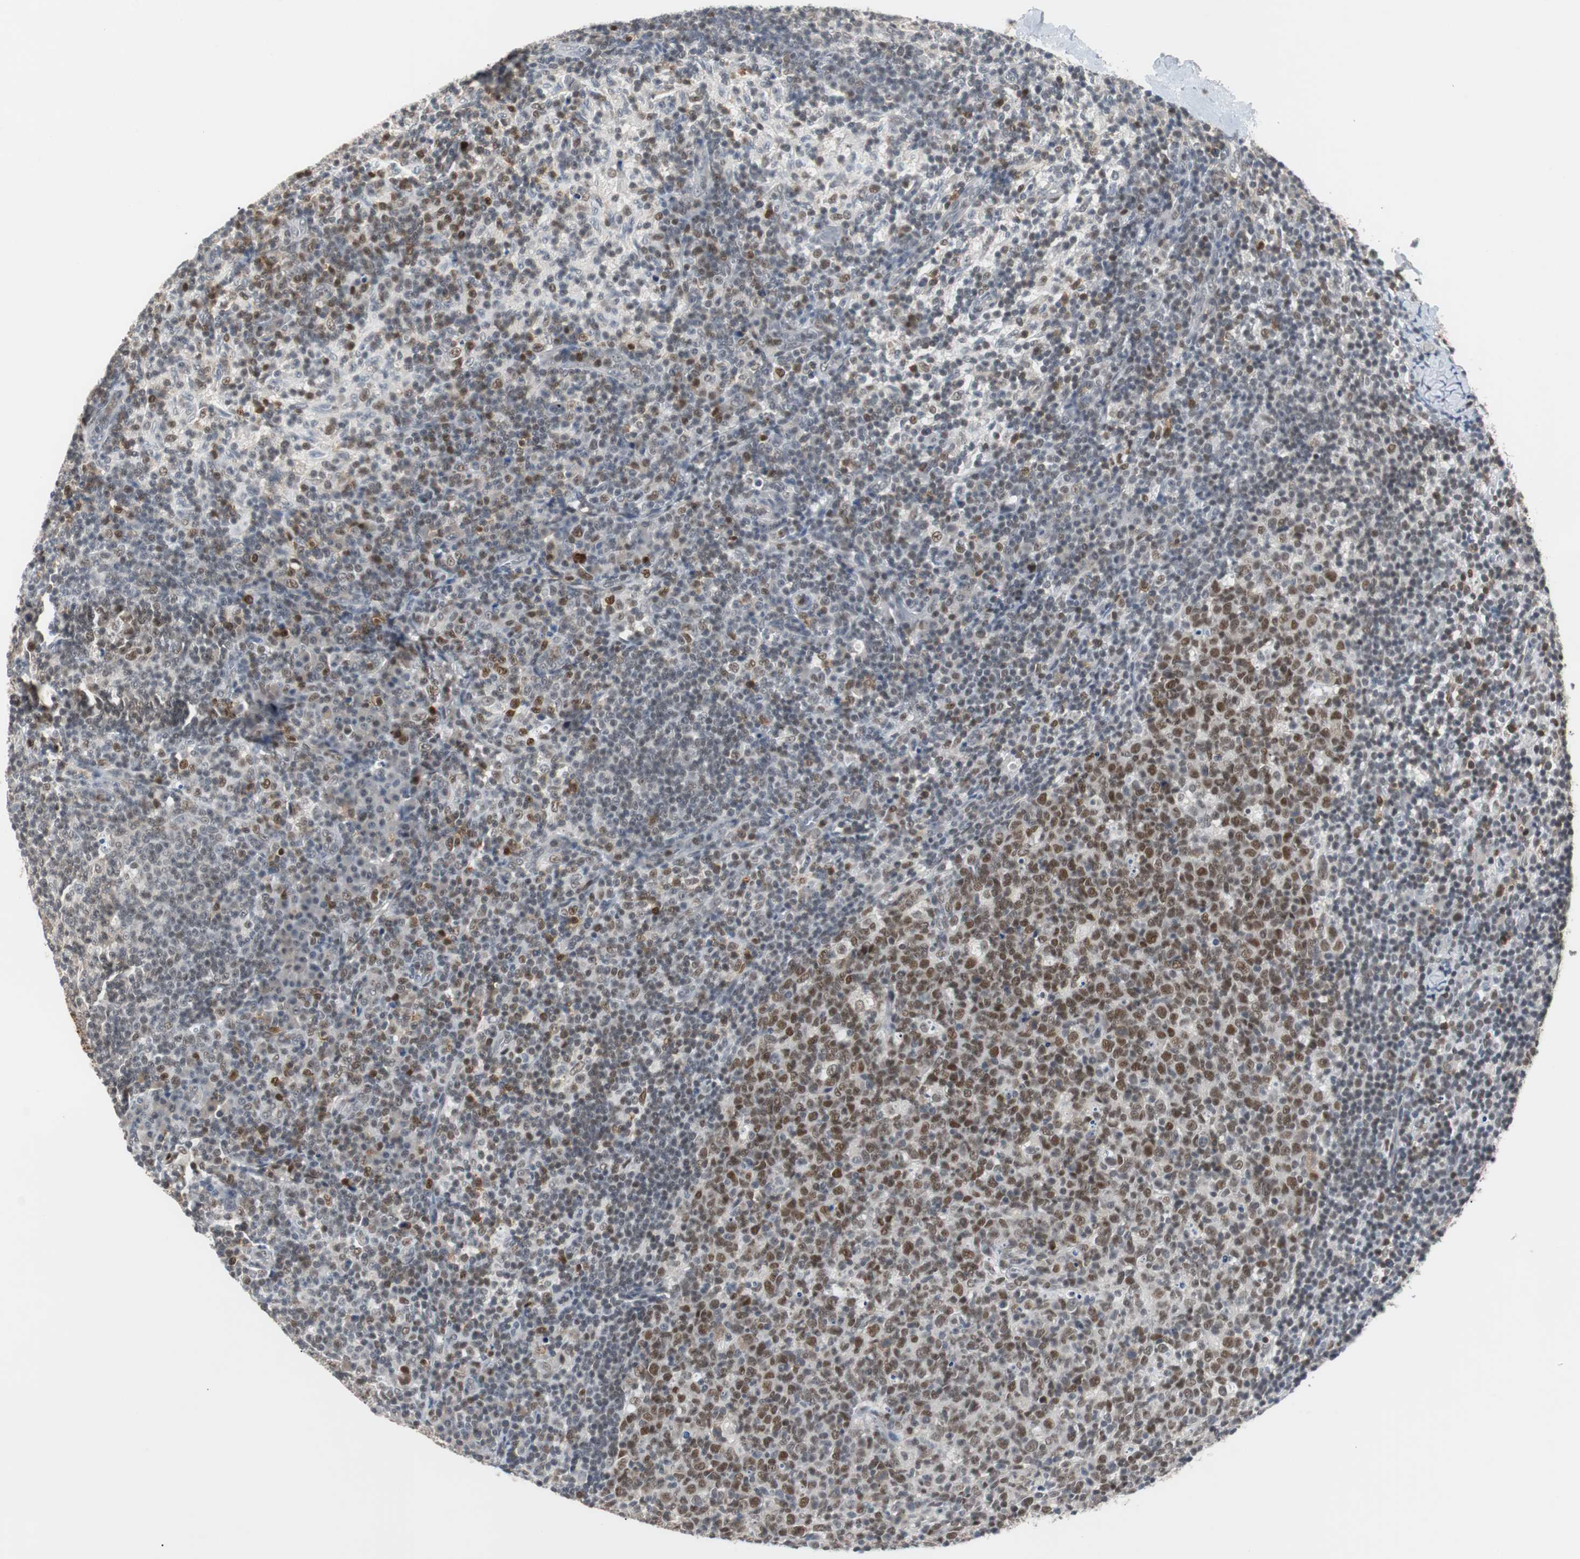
{"staining": {"intensity": "strong", "quantity": ">75%", "location": "nuclear"}, "tissue": "lymph node", "cell_type": "Germinal center cells", "image_type": "normal", "snomed": [{"axis": "morphology", "description": "Normal tissue, NOS"}, {"axis": "morphology", "description": "Inflammation, NOS"}, {"axis": "topography", "description": "Lymph node"}], "caption": "Immunohistochemical staining of unremarkable human lymph node shows high levels of strong nuclear staining in approximately >75% of germinal center cells. (DAB = brown stain, brightfield microscopy at high magnification).", "gene": "SIRT1", "patient": {"sex": "male", "age": 55}}